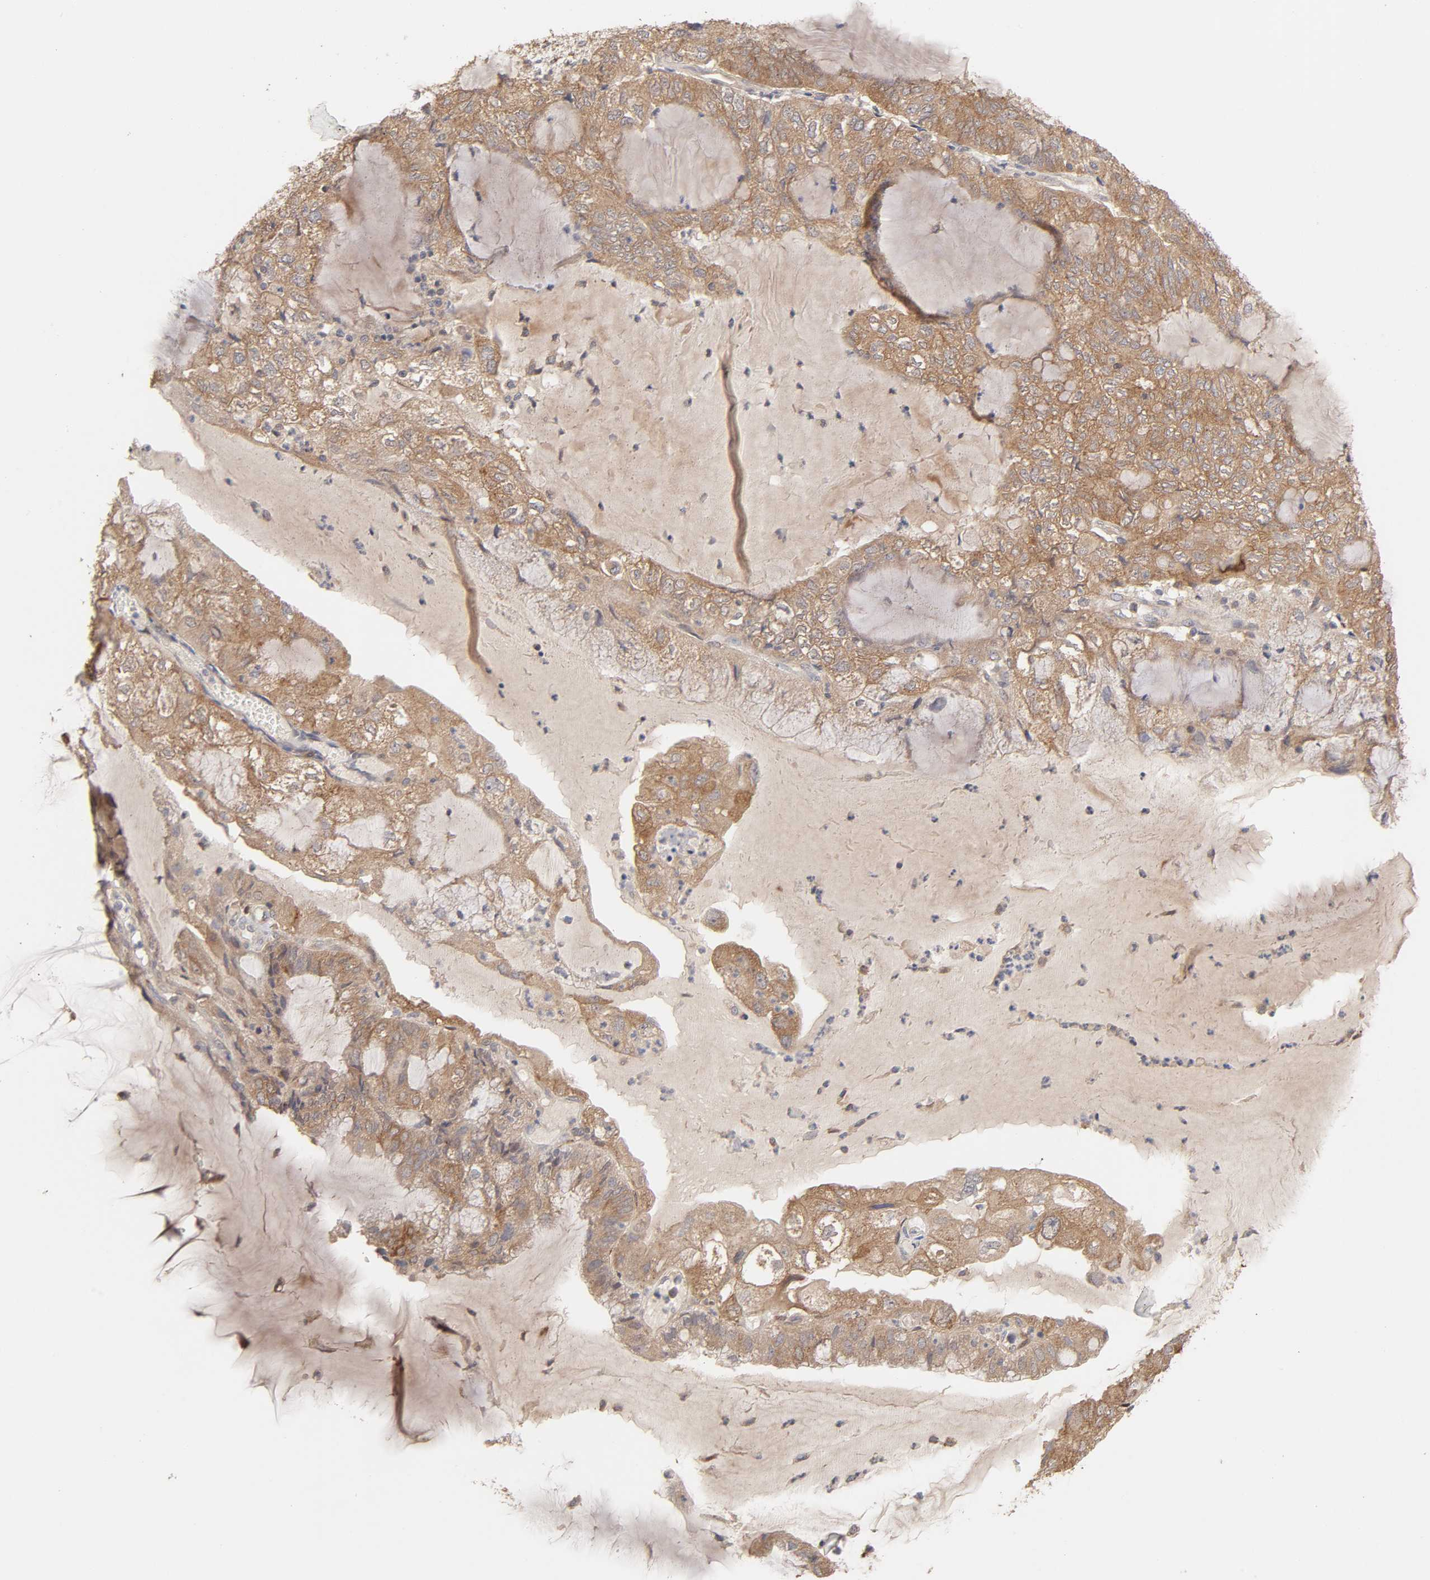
{"staining": {"intensity": "moderate", "quantity": ">75%", "location": "cytoplasmic/membranous"}, "tissue": "endometrial cancer", "cell_type": "Tumor cells", "image_type": "cancer", "snomed": [{"axis": "morphology", "description": "Adenocarcinoma, NOS"}, {"axis": "topography", "description": "Endometrium"}], "caption": "A medium amount of moderate cytoplasmic/membranous expression is appreciated in approximately >75% of tumor cells in endometrial cancer (adenocarcinoma) tissue.", "gene": "AP1G2", "patient": {"sex": "female", "age": 81}}